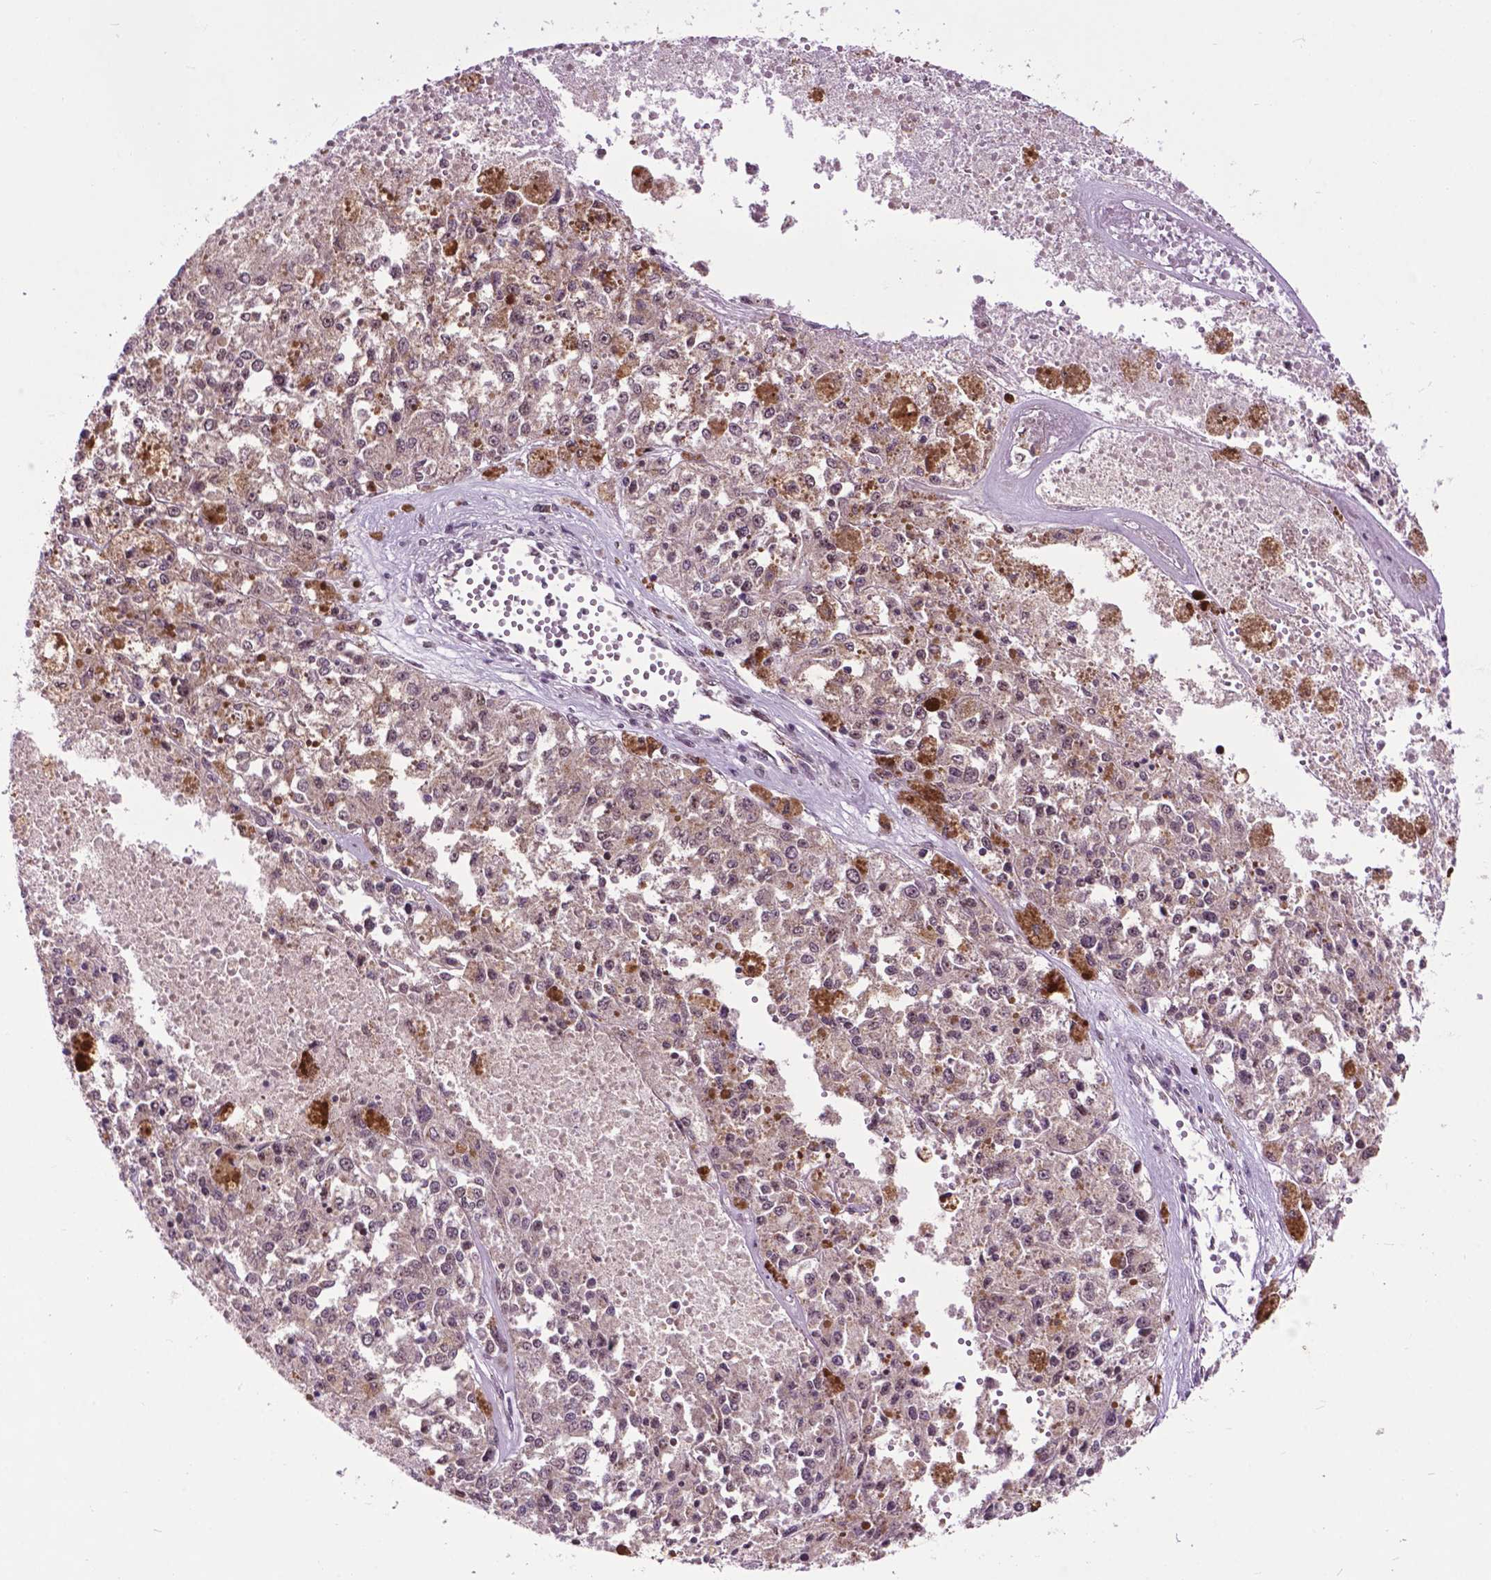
{"staining": {"intensity": "negative", "quantity": "none", "location": "none"}, "tissue": "melanoma", "cell_type": "Tumor cells", "image_type": "cancer", "snomed": [{"axis": "morphology", "description": "Malignant melanoma, Metastatic site"}, {"axis": "topography", "description": "Lymph node"}], "caption": "Malignant melanoma (metastatic site) was stained to show a protein in brown. There is no significant expression in tumor cells. (Immunohistochemistry (ihc), brightfield microscopy, high magnification).", "gene": "EAF1", "patient": {"sex": "female", "age": 64}}